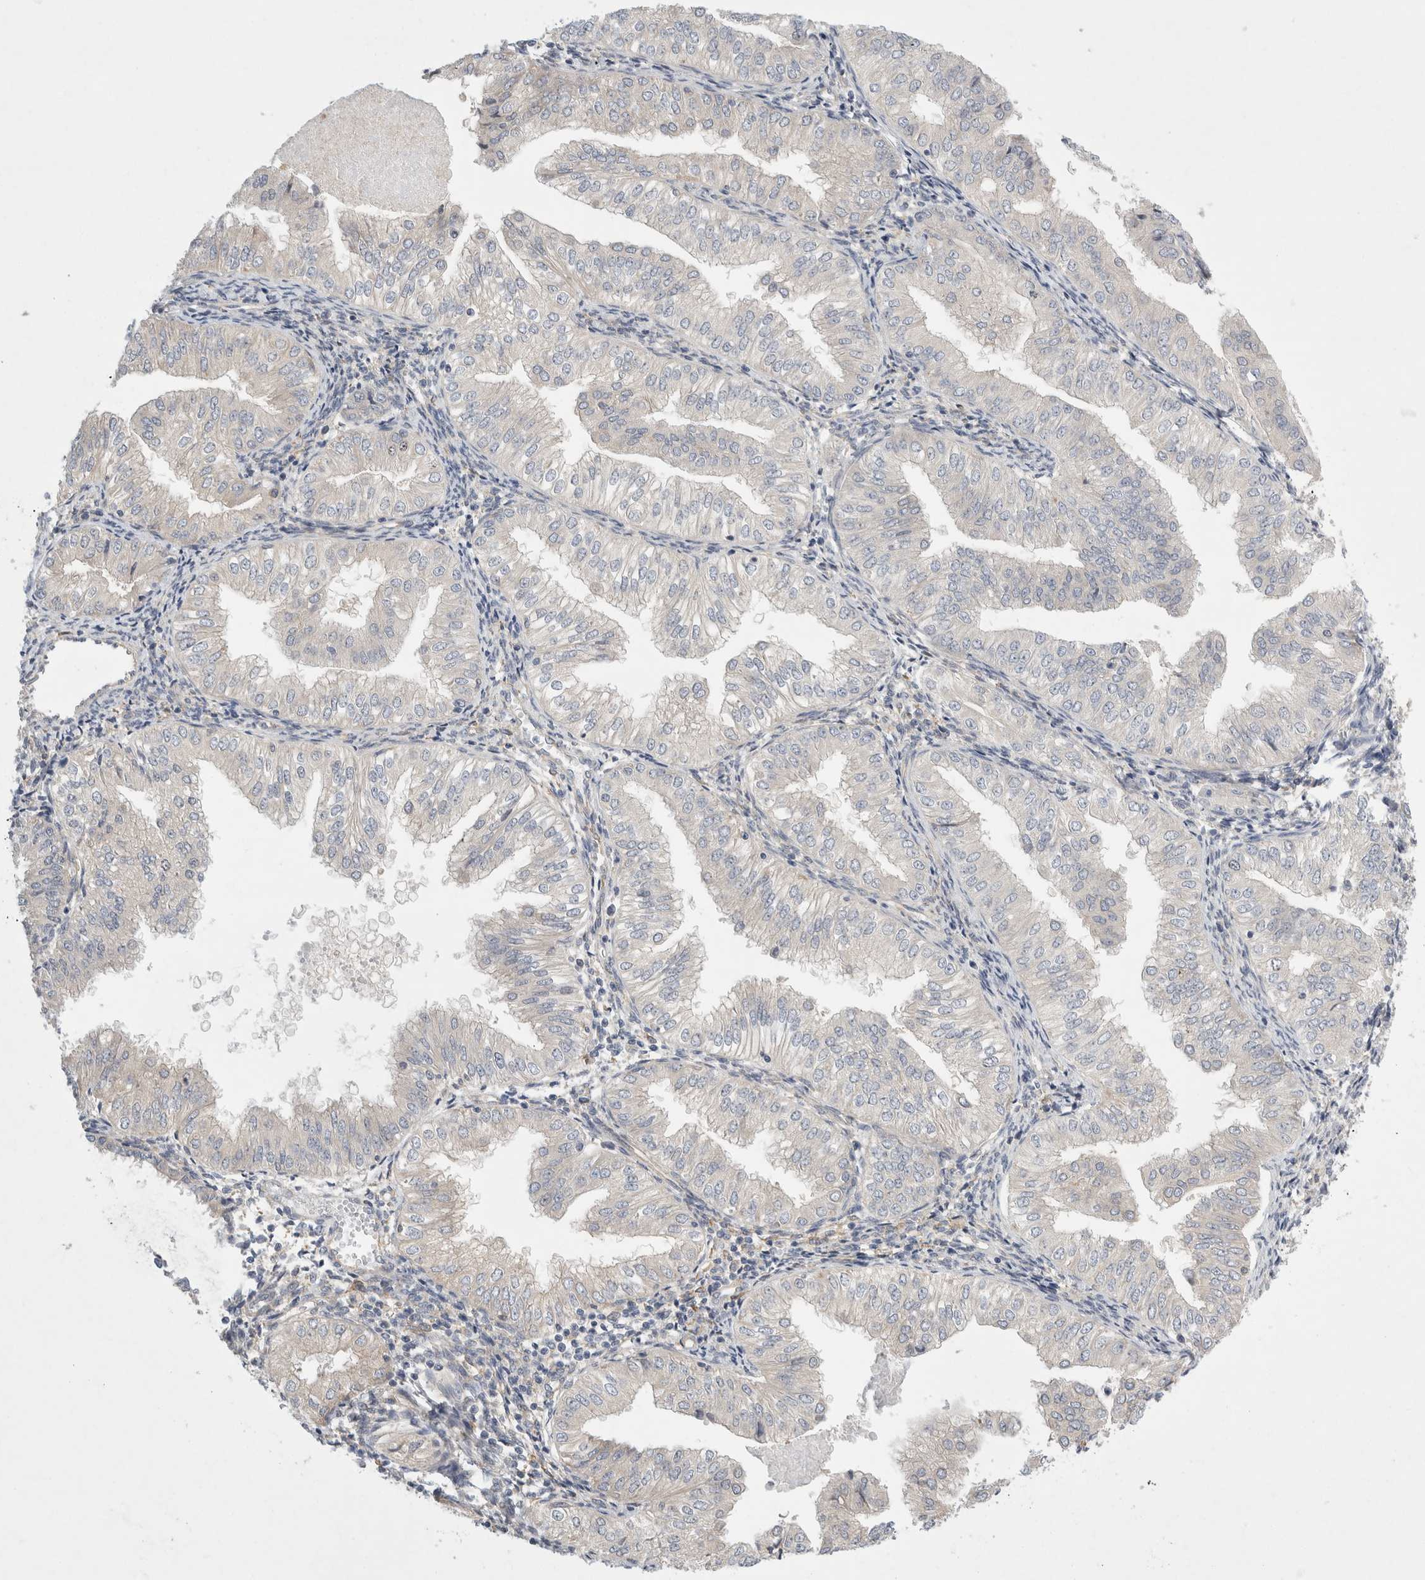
{"staining": {"intensity": "negative", "quantity": "none", "location": "none"}, "tissue": "endometrial cancer", "cell_type": "Tumor cells", "image_type": "cancer", "snomed": [{"axis": "morphology", "description": "Normal tissue, NOS"}, {"axis": "morphology", "description": "Adenocarcinoma, NOS"}, {"axis": "topography", "description": "Endometrium"}], "caption": "This is an immunohistochemistry (IHC) image of human endometrial cancer (adenocarcinoma). There is no expression in tumor cells.", "gene": "CDCA7L", "patient": {"sex": "female", "age": 53}}